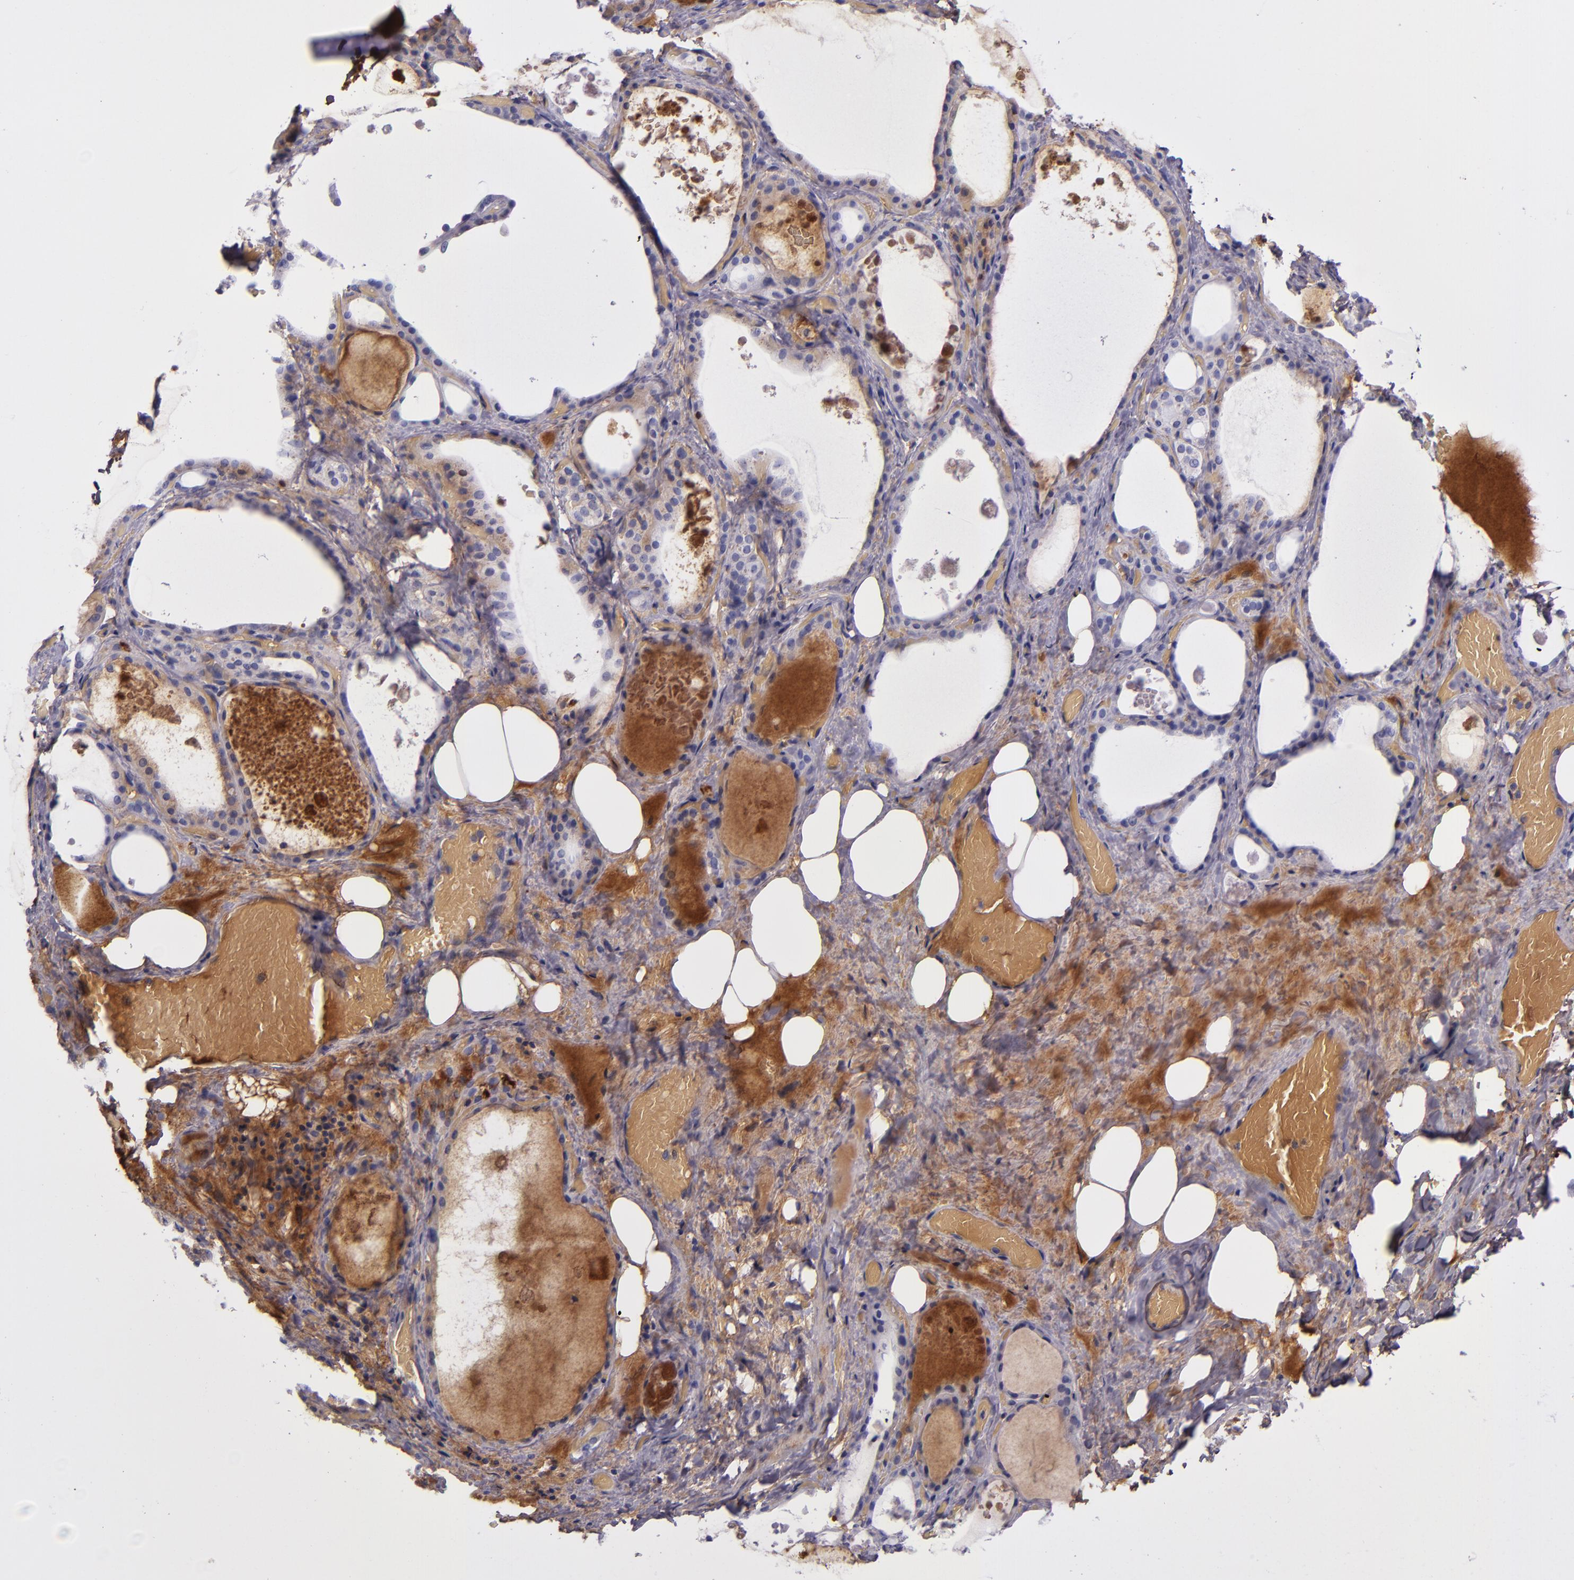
{"staining": {"intensity": "negative", "quantity": "none", "location": "none"}, "tissue": "thyroid gland", "cell_type": "Glandular cells", "image_type": "normal", "snomed": [{"axis": "morphology", "description": "Normal tissue, NOS"}, {"axis": "topography", "description": "Thyroid gland"}], "caption": "Normal thyroid gland was stained to show a protein in brown. There is no significant staining in glandular cells. (DAB (3,3'-diaminobenzidine) IHC with hematoxylin counter stain).", "gene": "CLEC3B", "patient": {"sex": "male", "age": 61}}